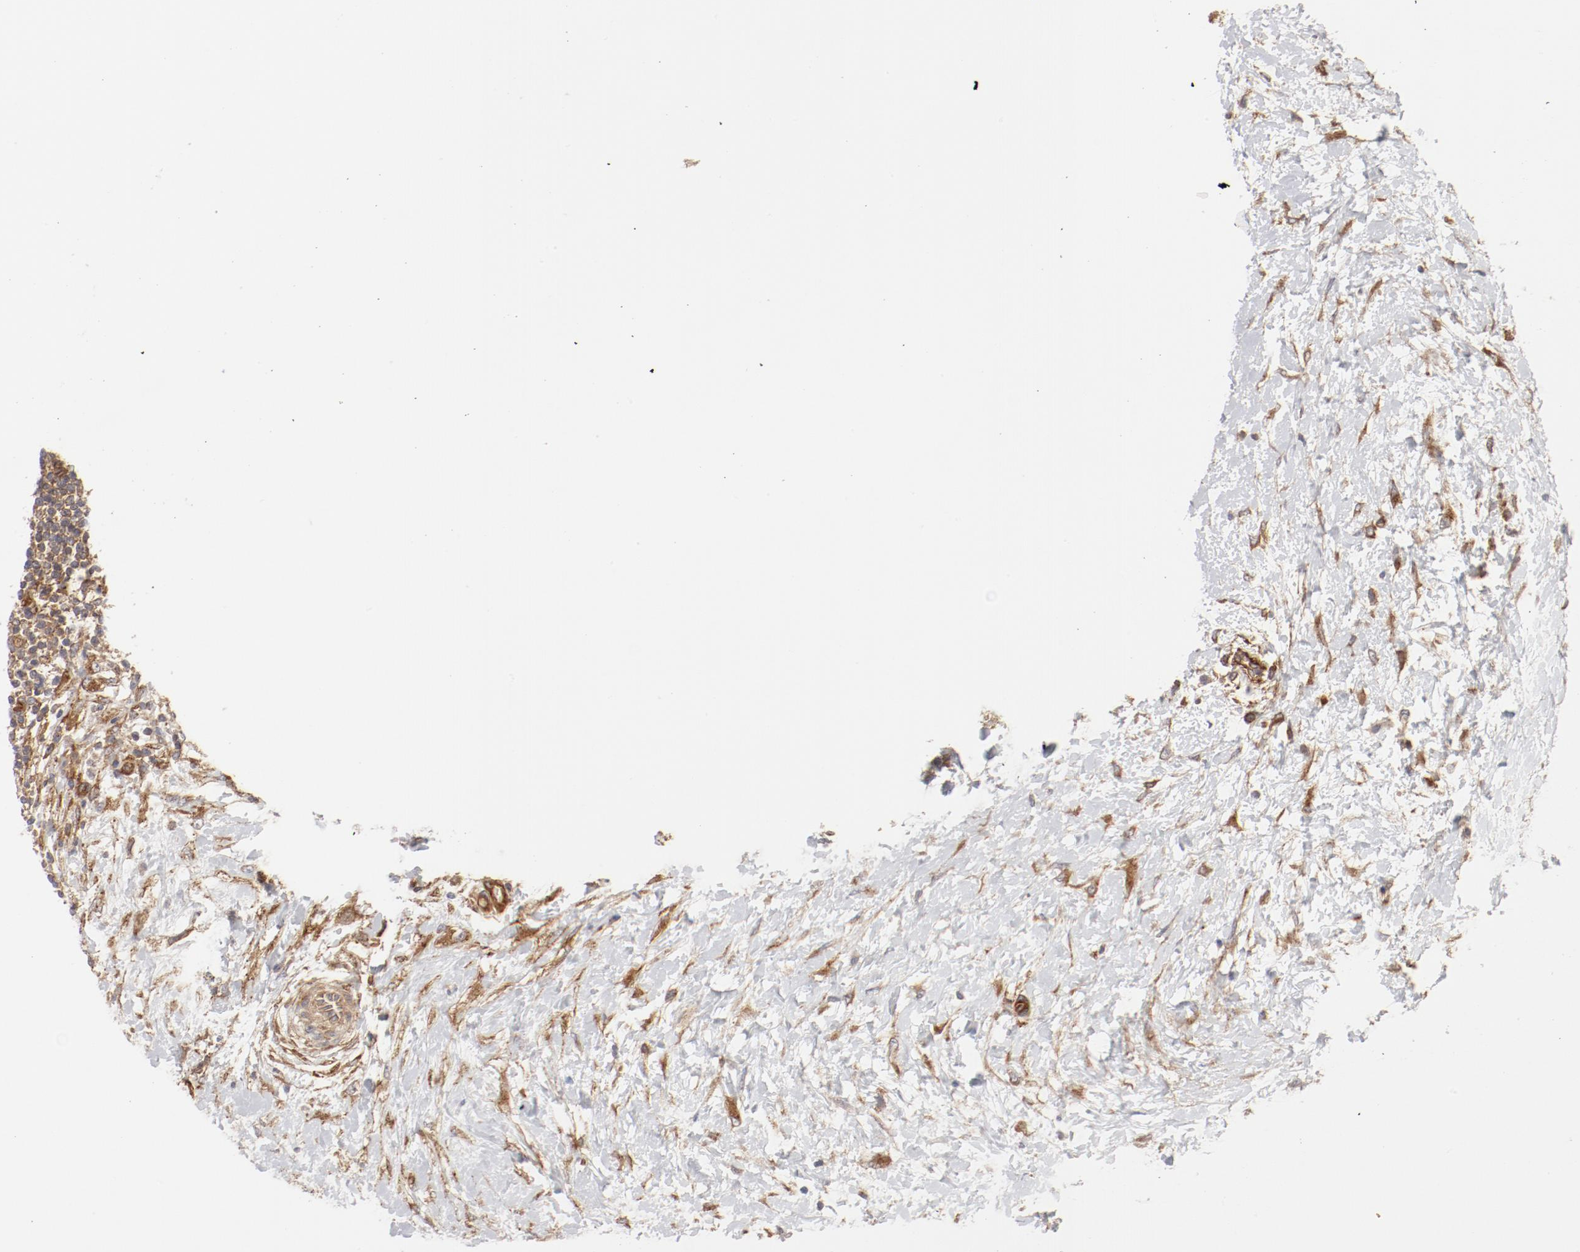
{"staining": {"intensity": "moderate", "quantity": ">75%", "location": "cytoplasmic/membranous"}, "tissue": "lymphoma", "cell_type": "Tumor cells", "image_type": "cancer", "snomed": [{"axis": "morphology", "description": "Malignant lymphoma, non-Hodgkin's type, Low grade"}, {"axis": "topography", "description": "Lymph node"}], "caption": "Low-grade malignant lymphoma, non-Hodgkin's type stained with DAB IHC reveals medium levels of moderate cytoplasmic/membranous staining in about >75% of tumor cells.", "gene": "AP2A1", "patient": {"sex": "female", "age": 76}}